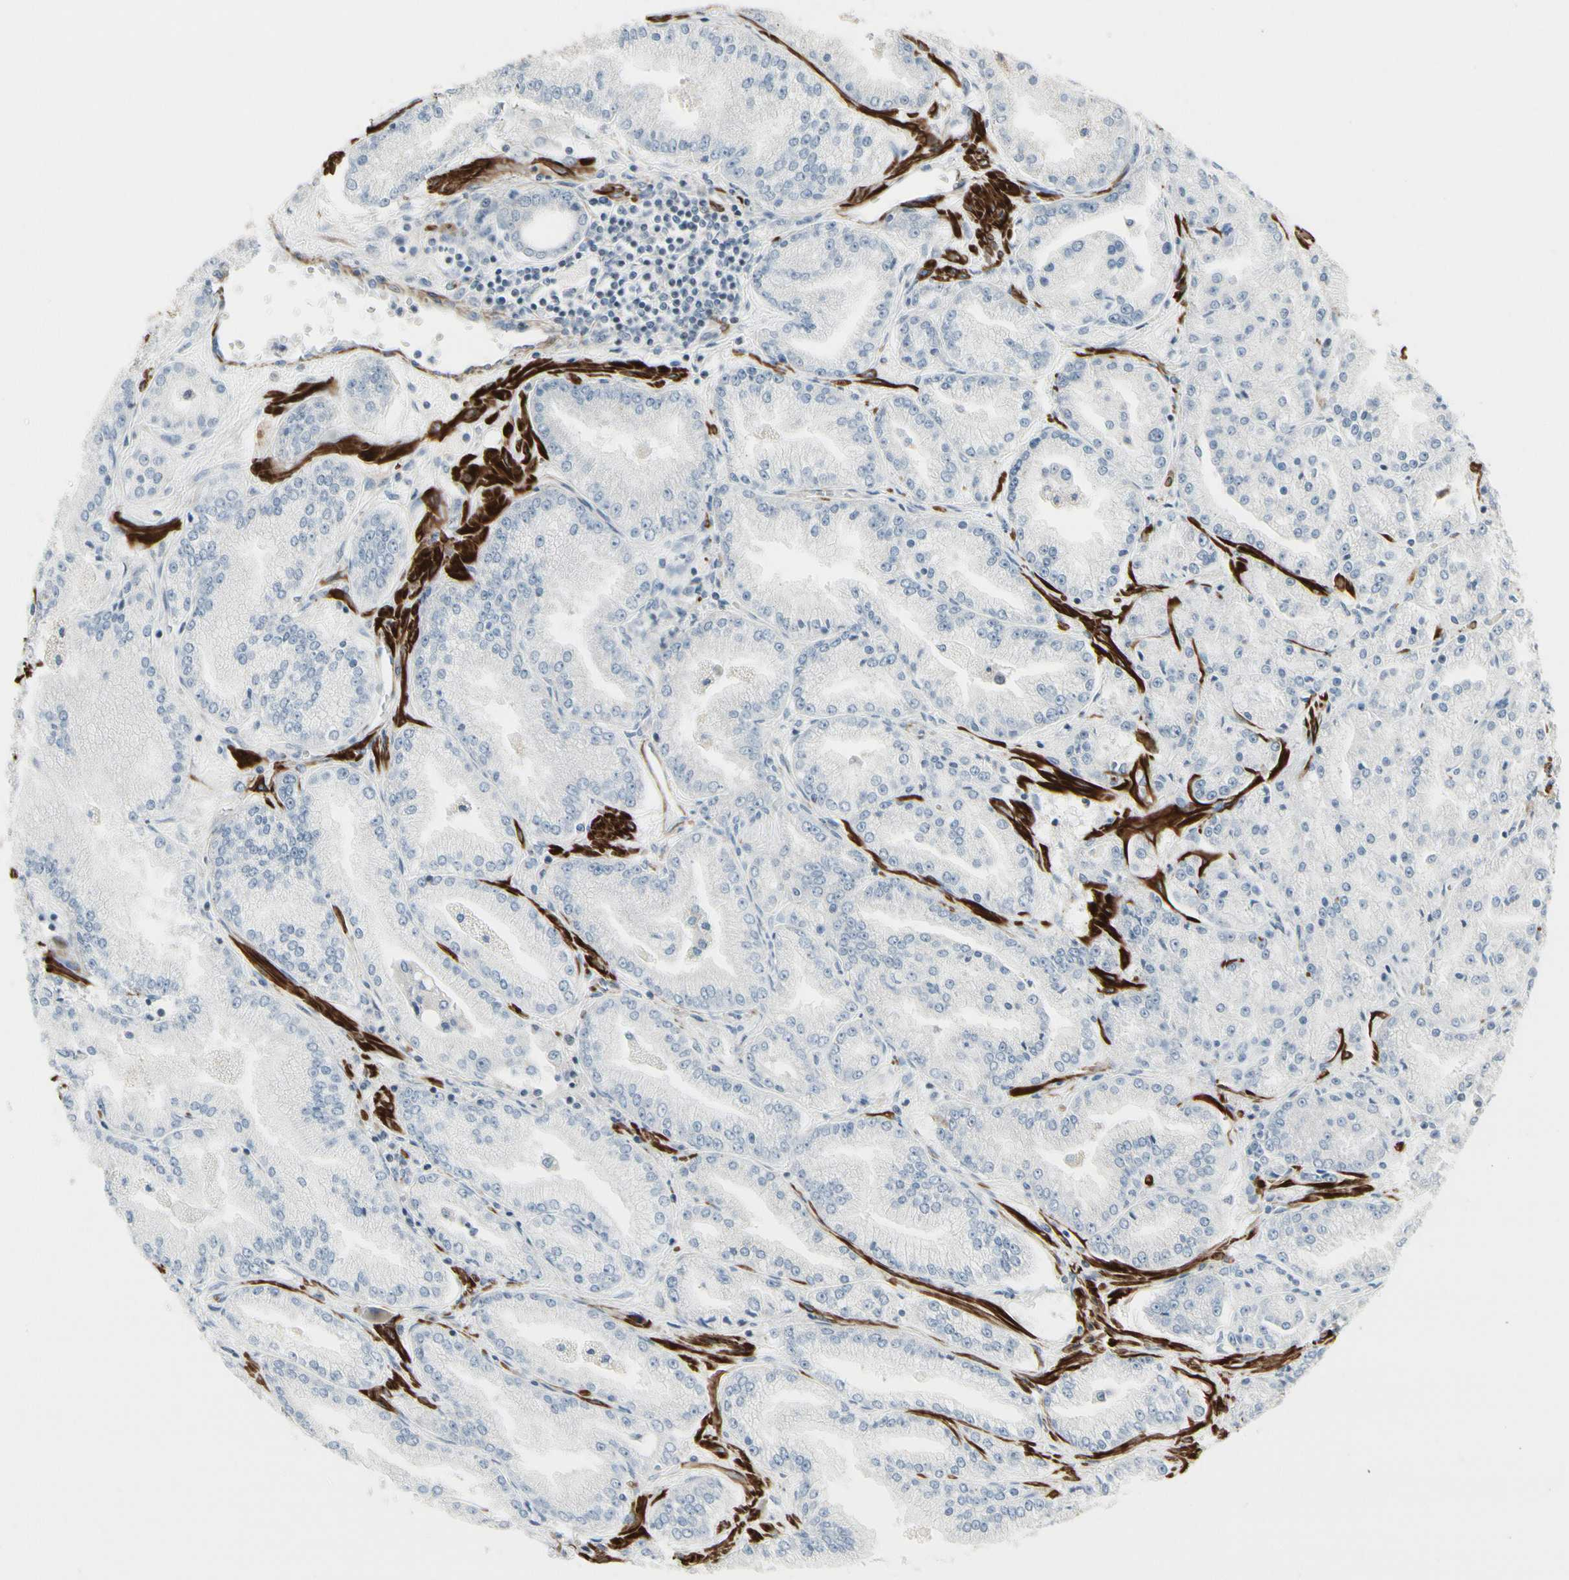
{"staining": {"intensity": "negative", "quantity": "none", "location": "none"}, "tissue": "prostate cancer", "cell_type": "Tumor cells", "image_type": "cancer", "snomed": [{"axis": "morphology", "description": "Adenocarcinoma, High grade"}, {"axis": "topography", "description": "Prostate"}], "caption": "IHC of human prostate cancer (adenocarcinoma (high-grade)) displays no positivity in tumor cells.", "gene": "TPM1", "patient": {"sex": "male", "age": 61}}